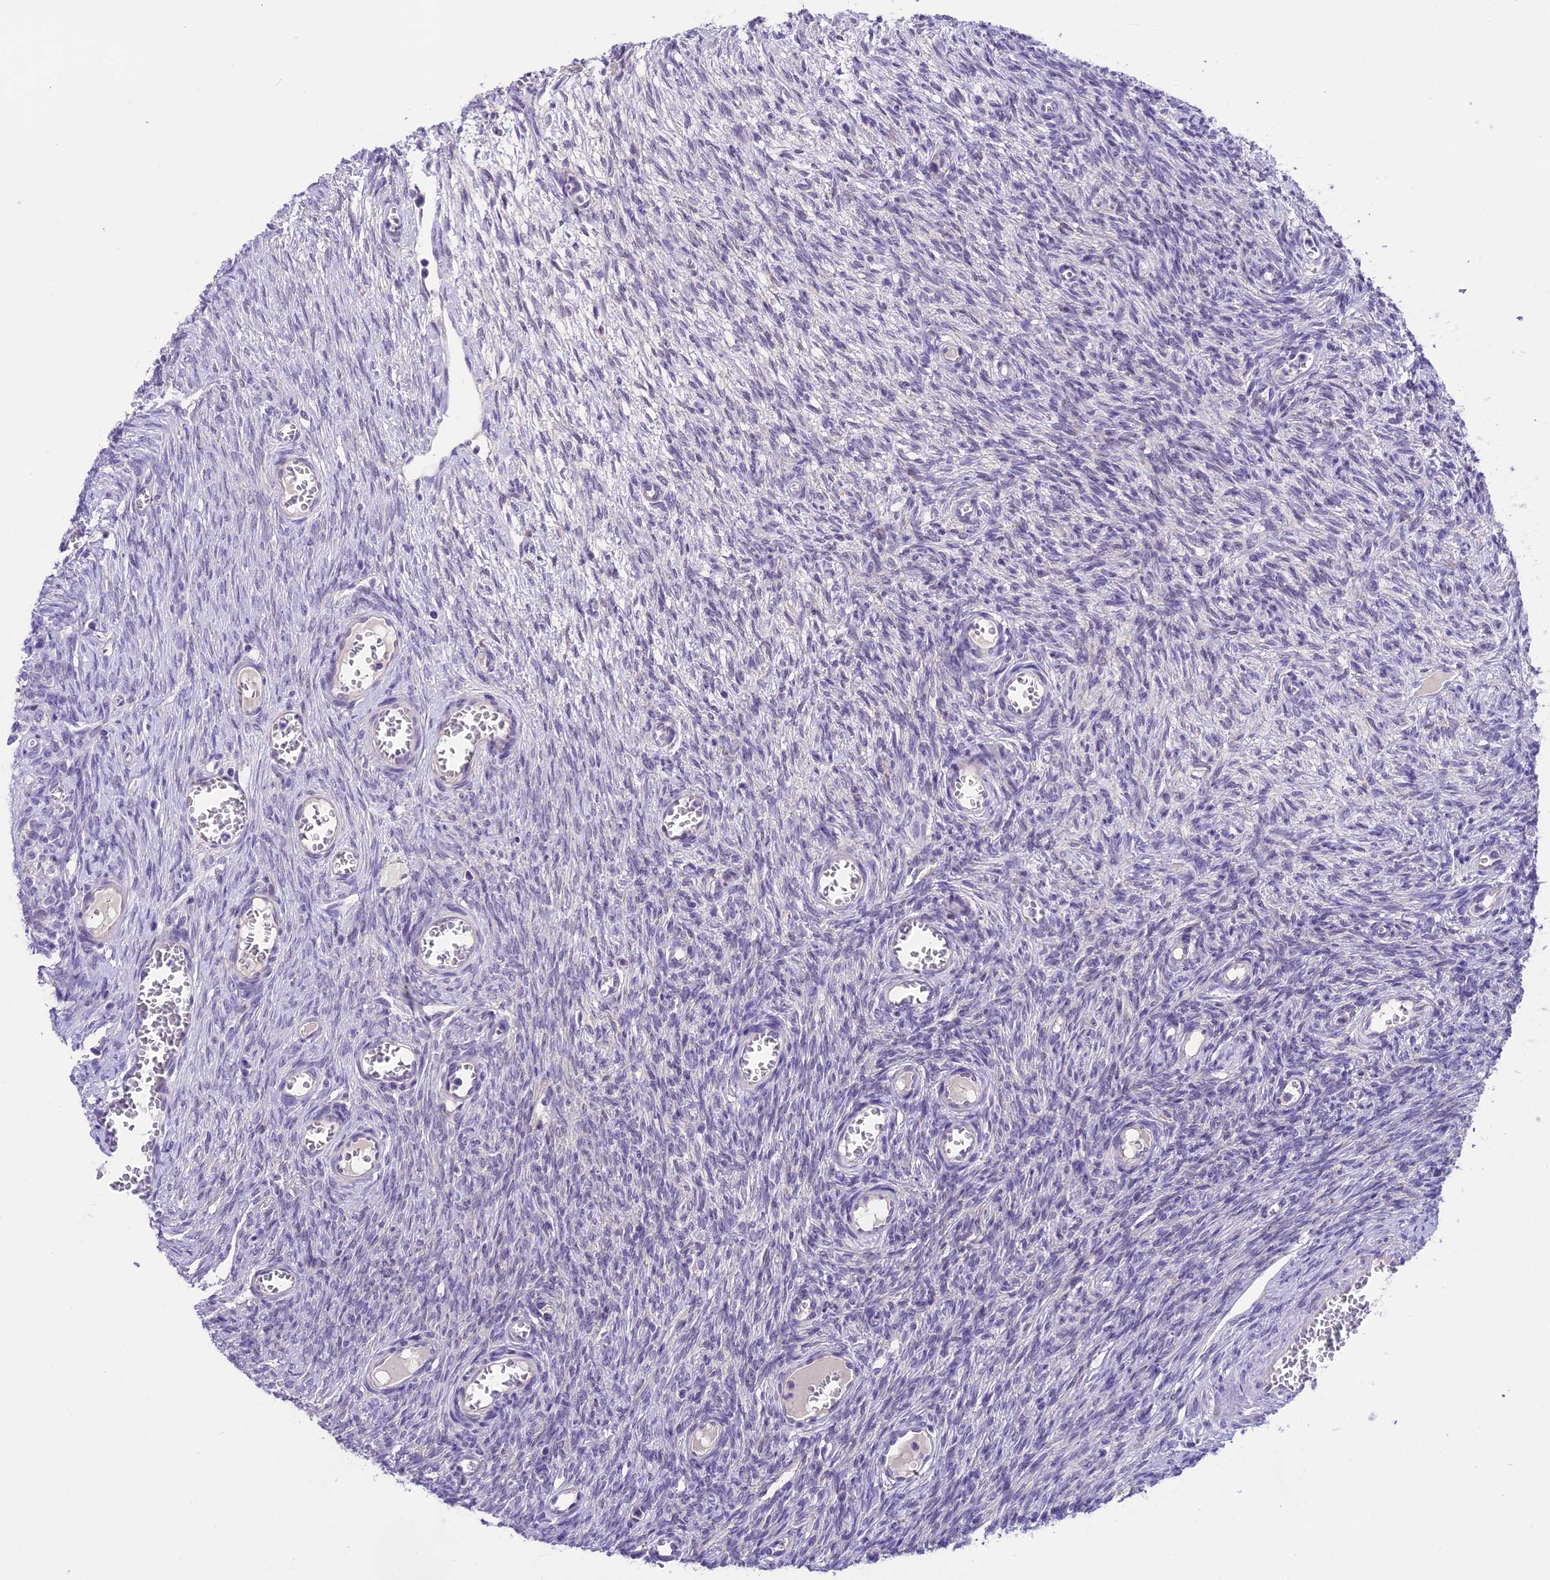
{"staining": {"intensity": "strong", "quantity": ">75%", "location": "cytoplasmic/membranous"}, "tissue": "ovary", "cell_type": "Follicle cells", "image_type": "normal", "snomed": [{"axis": "morphology", "description": "Normal tissue, NOS"}, {"axis": "topography", "description": "Ovary"}], "caption": "IHC histopathology image of unremarkable human ovary stained for a protein (brown), which exhibits high levels of strong cytoplasmic/membranous positivity in approximately >75% of follicle cells.", "gene": "PRR15", "patient": {"sex": "female", "age": 44}}